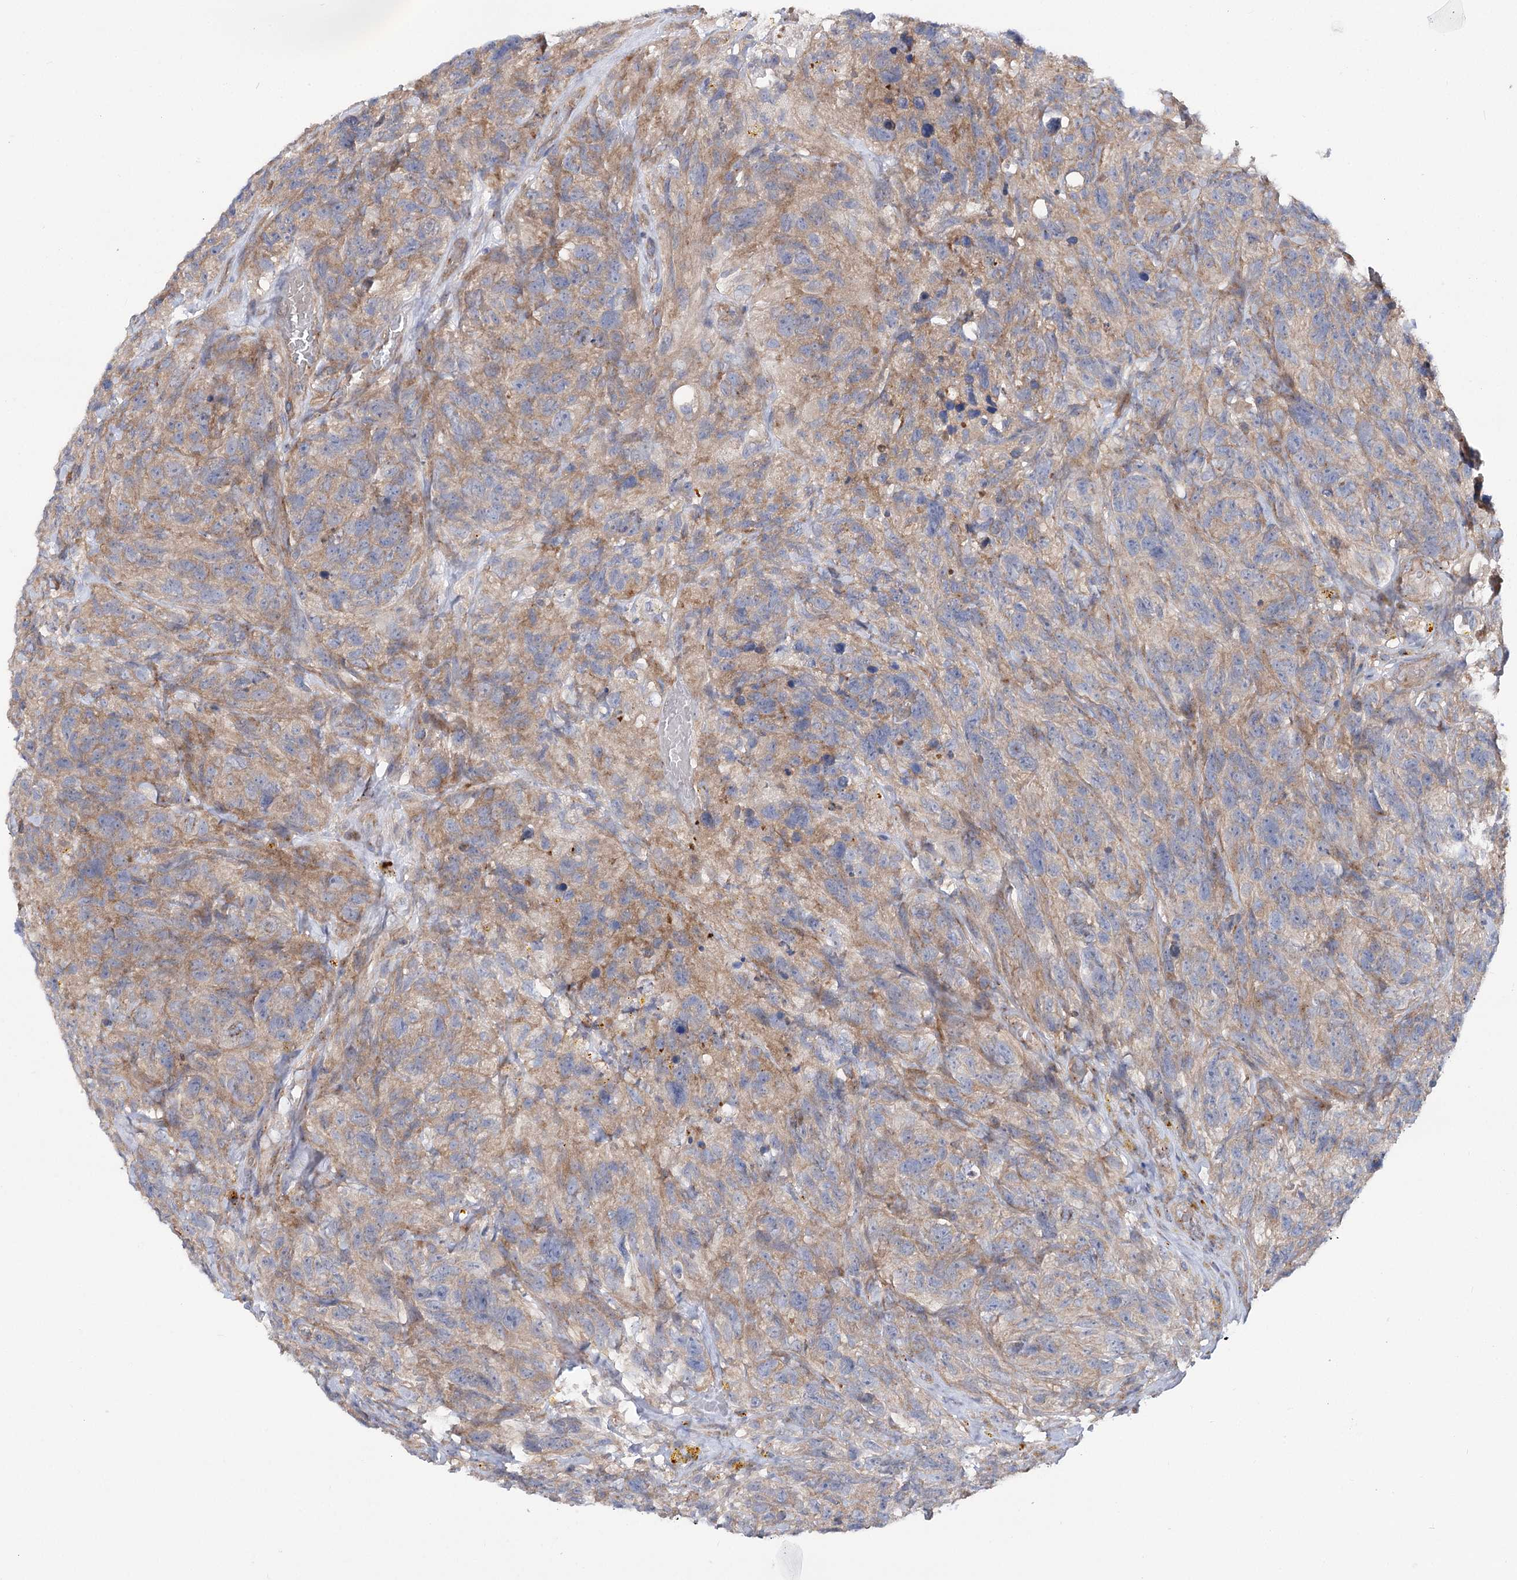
{"staining": {"intensity": "weak", "quantity": ">75%", "location": "cytoplasmic/membranous"}, "tissue": "glioma", "cell_type": "Tumor cells", "image_type": "cancer", "snomed": [{"axis": "morphology", "description": "Glioma, malignant, High grade"}, {"axis": "topography", "description": "Brain"}], "caption": "An immunohistochemistry (IHC) micrograph of neoplastic tissue is shown. Protein staining in brown highlights weak cytoplasmic/membranous positivity in high-grade glioma (malignant) within tumor cells.", "gene": "SCN11A", "patient": {"sex": "male", "age": 69}}